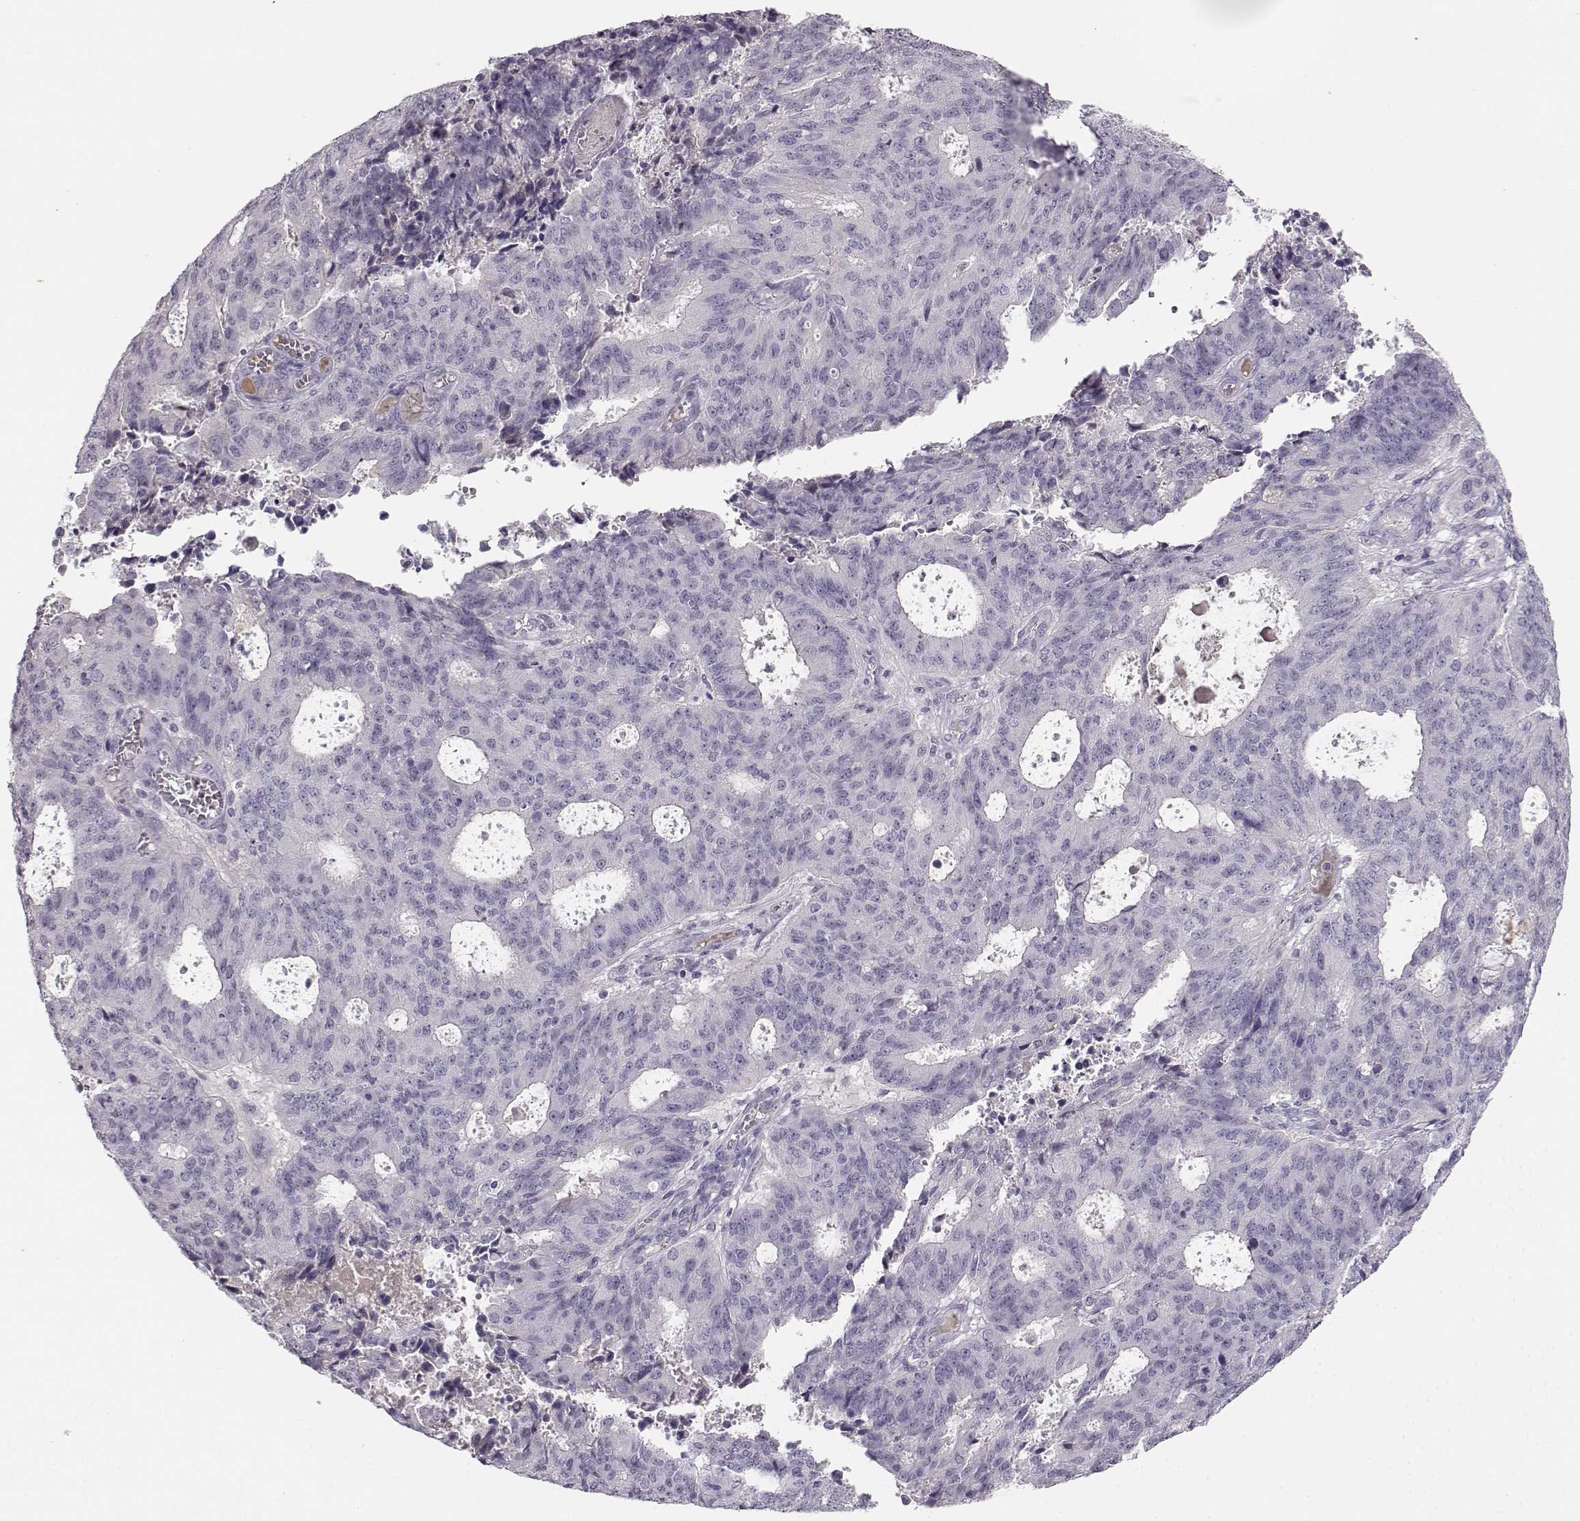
{"staining": {"intensity": "negative", "quantity": "none", "location": "none"}, "tissue": "endometrial cancer", "cell_type": "Tumor cells", "image_type": "cancer", "snomed": [{"axis": "morphology", "description": "Adenocarcinoma, NOS"}, {"axis": "topography", "description": "Endometrium"}], "caption": "This is an immunohistochemistry (IHC) micrograph of human endometrial cancer. There is no staining in tumor cells.", "gene": "KIAA0319", "patient": {"sex": "female", "age": 82}}